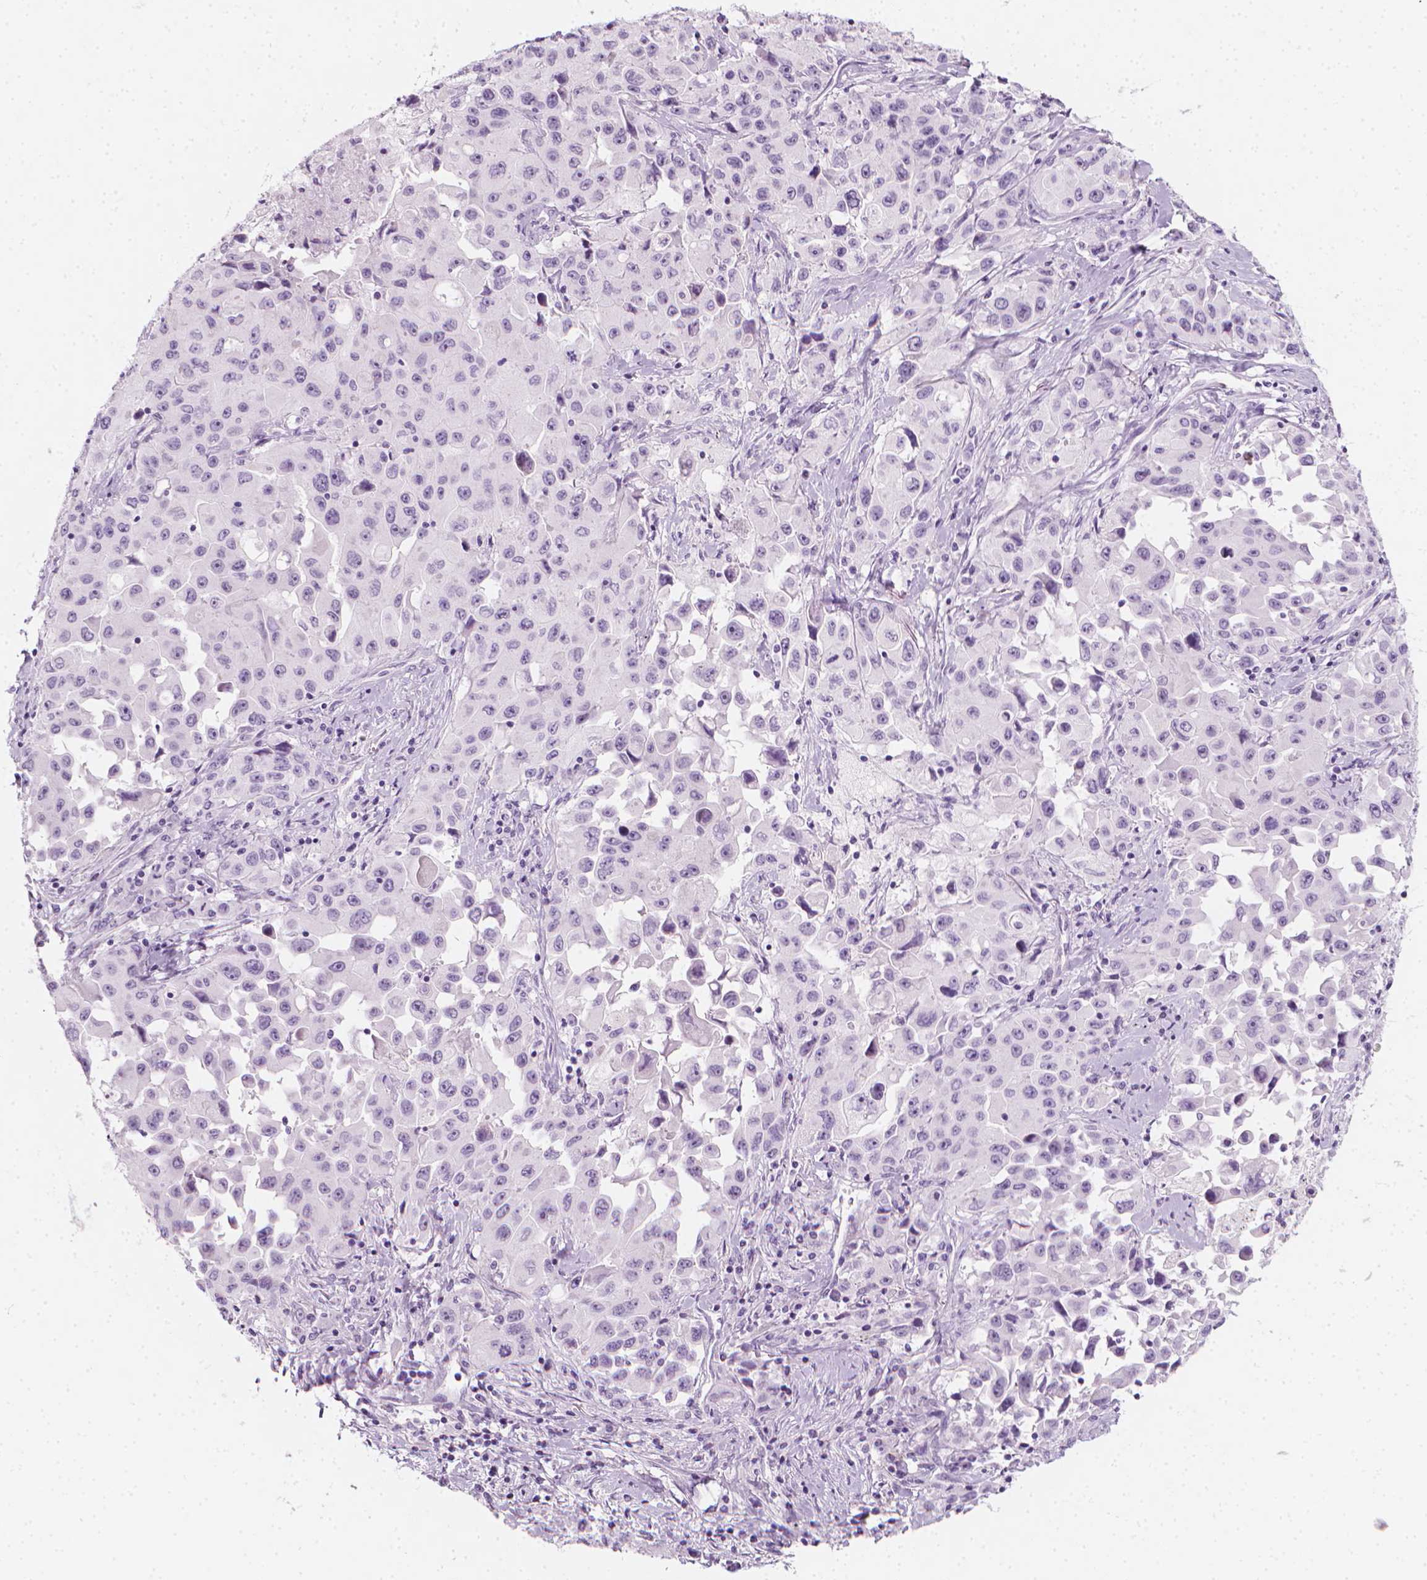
{"staining": {"intensity": "negative", "quantity": "none", "location": "none"}, "tissue": "lung cancer", "cell_type": "Tumor cells", "image_type": "cancer", "snomed": [{"axis": "morphology", "description": "Squamous cell carcinoma, NOS"}, {"axis": "topography", "description": "Lung"}], "caption": "Immunohistochemistry (IHC) of lung cancer displays no expression in tumor cells. (DAB (3,3'-diaminobenzidine) immunohistochemistry (IHC), high magnification).", "gene": "SCG3", "patient": {"sex": "male", "age": 63}}